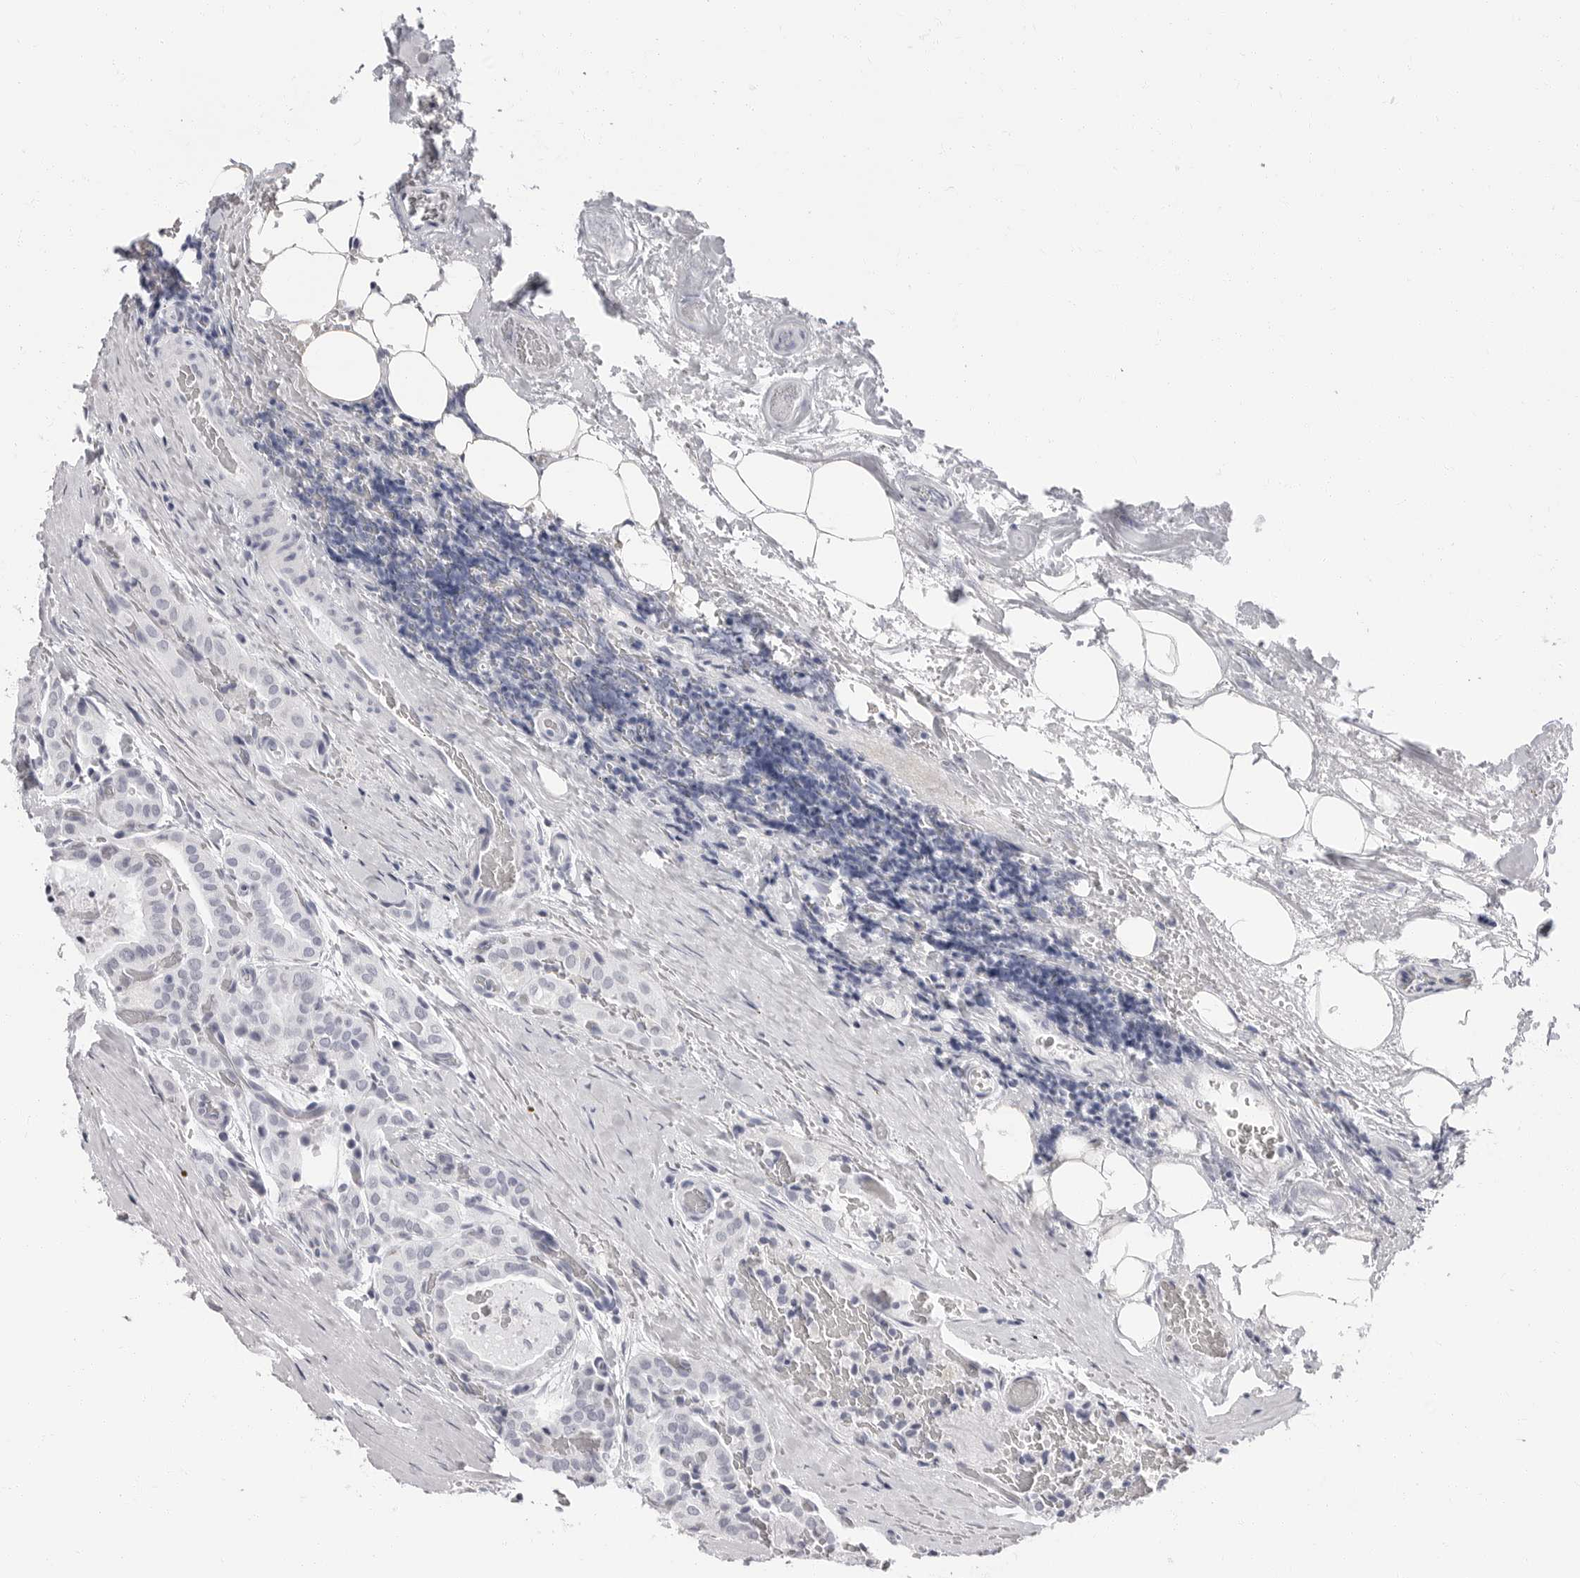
{"staining": {"intensity": "negative", "quantity": "none", "location": "none"}, "tissue": "thyroid cancer", "cell_type": "Tumor cells", "image_type": "cancer", "snomed": [{"axis": "morphology", "description": "Papillary adenocarcinoma, NOS"}, {"axis": "topography", "description": "Thyroid gland"}], "caption": "An immunohistochemistry (IHC) photomicrograph of thyroid papillary adenocarcinoma is shown. There is no staining in tumor cells of thyroid papillary adenocarcinoma. (Stains: DAB (3,3'-diaminobenzidine) immunohistochemistry (IHC) with hematoxylin counter stain, Microscopy: brightfield microscopy at high magnification).", "gene": "ERICH3", "patient": {"sex": "male", "age": 77}}